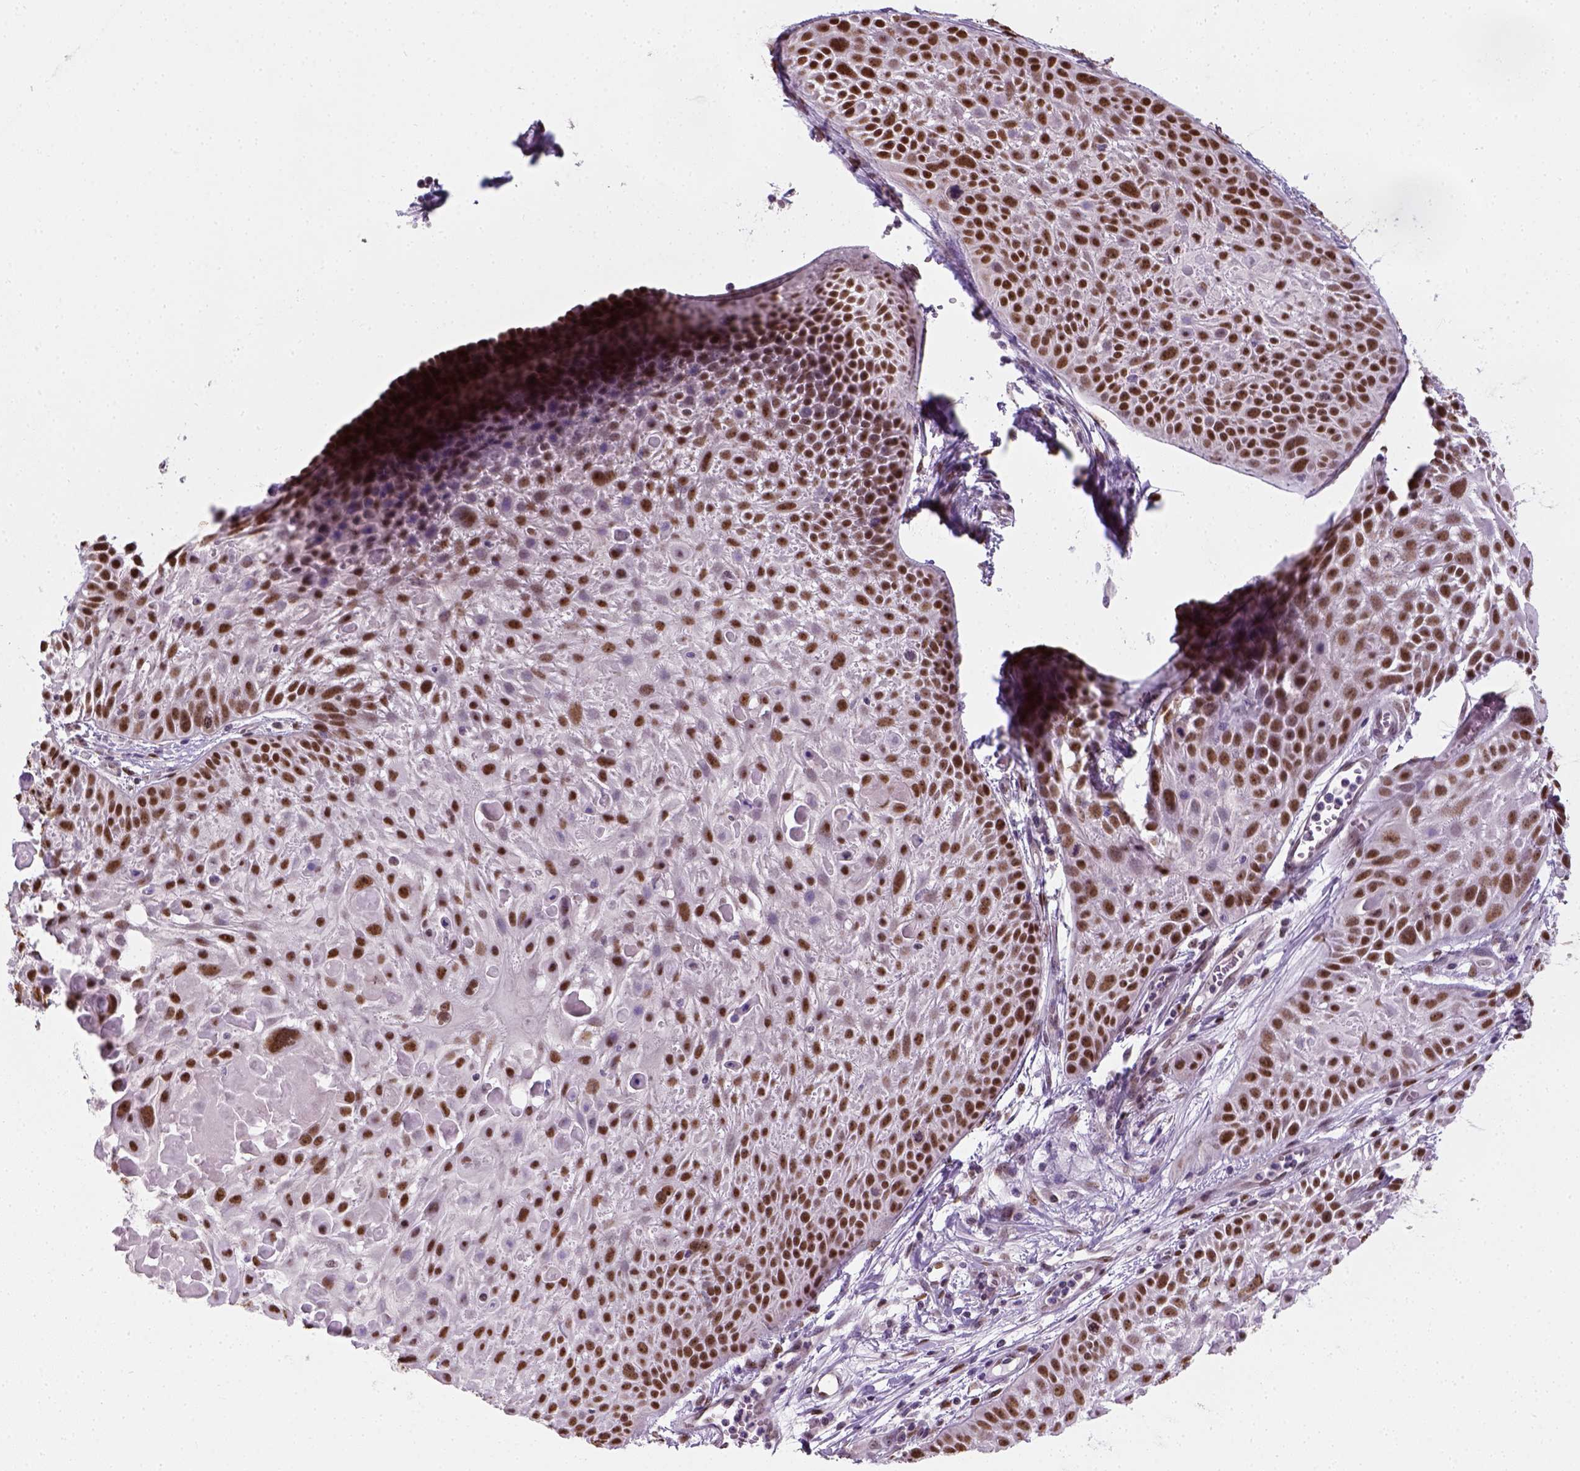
{"staining": {"intensity": "moderate", "quantity": ">75%", "location": "nuclear"}, "tissue": "skin cancer", "cell_type": "Tumor cells", "image_type": "cancer", "snomed": [{"axis": "morphology", "description": "Squamous cell carcinoma, NOS"}, {"axis": "topography", "description": "Skin"}, {"axis": "topography", "description": "Anal"}], "caption": "Protein expression analysis of human squamous cell carcinoma (skin) reveals moderate nuclear positivity in about >75% of tumor cells.", "gene": "C1orf112", "patient": {"sex": "female", "age": 75}}